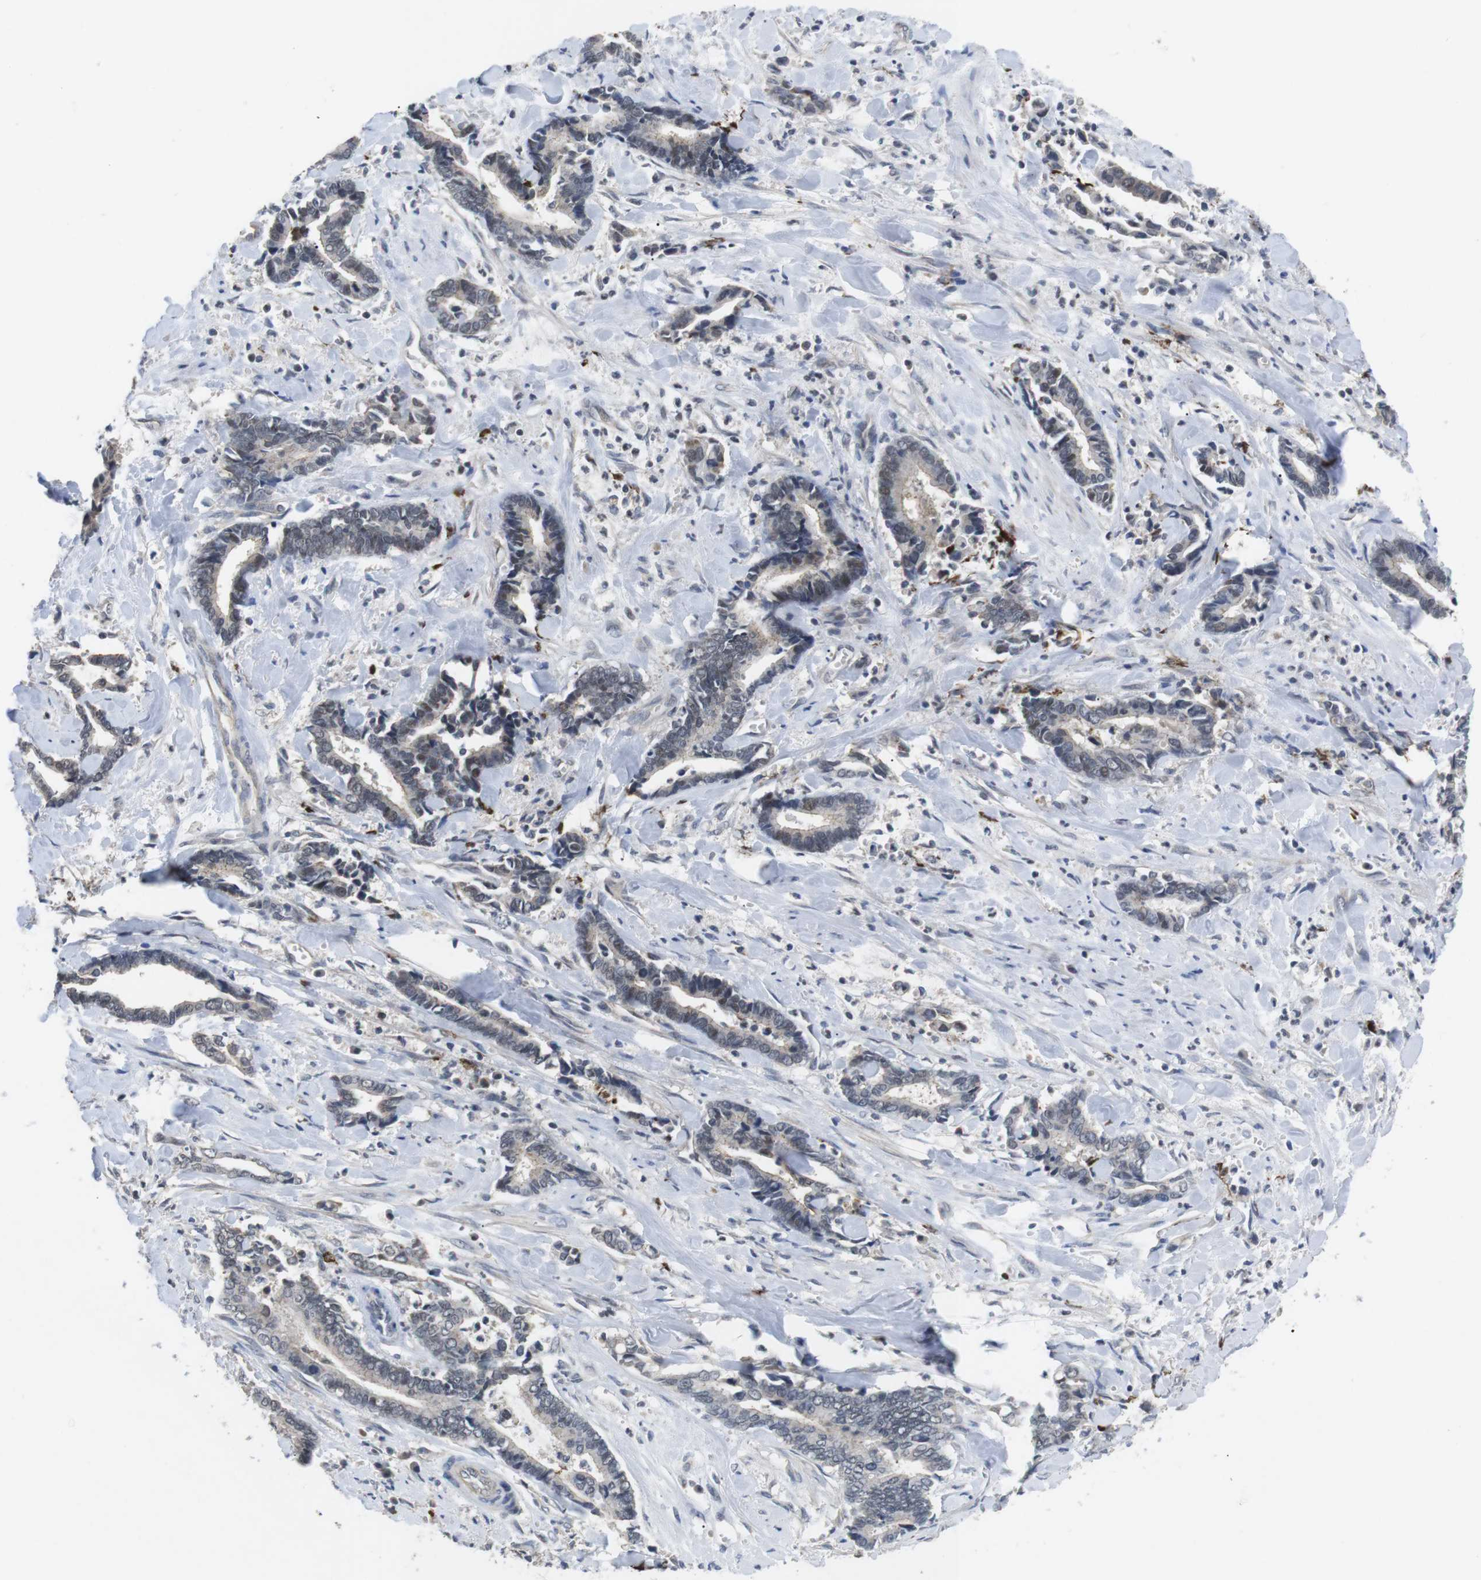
{"staining": {"intensity": "negative", "quantity": "none", "location": "none"}, "tissue": "cervical cancer", "cell_type": "Tumor cells", "image_type": "cancer", "snomed": [{"axis": "morphology", "description": "Adenocarcinoma, NOS"}, {"axis": "topography", "description": "Cervix"}], "caption": "This is an immunohistochemistry micrograph of human cervical adenocarcinoma. There is no positivity in tumor cells.", "gene": "NECTIN1", "patient": {"sex": "female", "age": 44}}